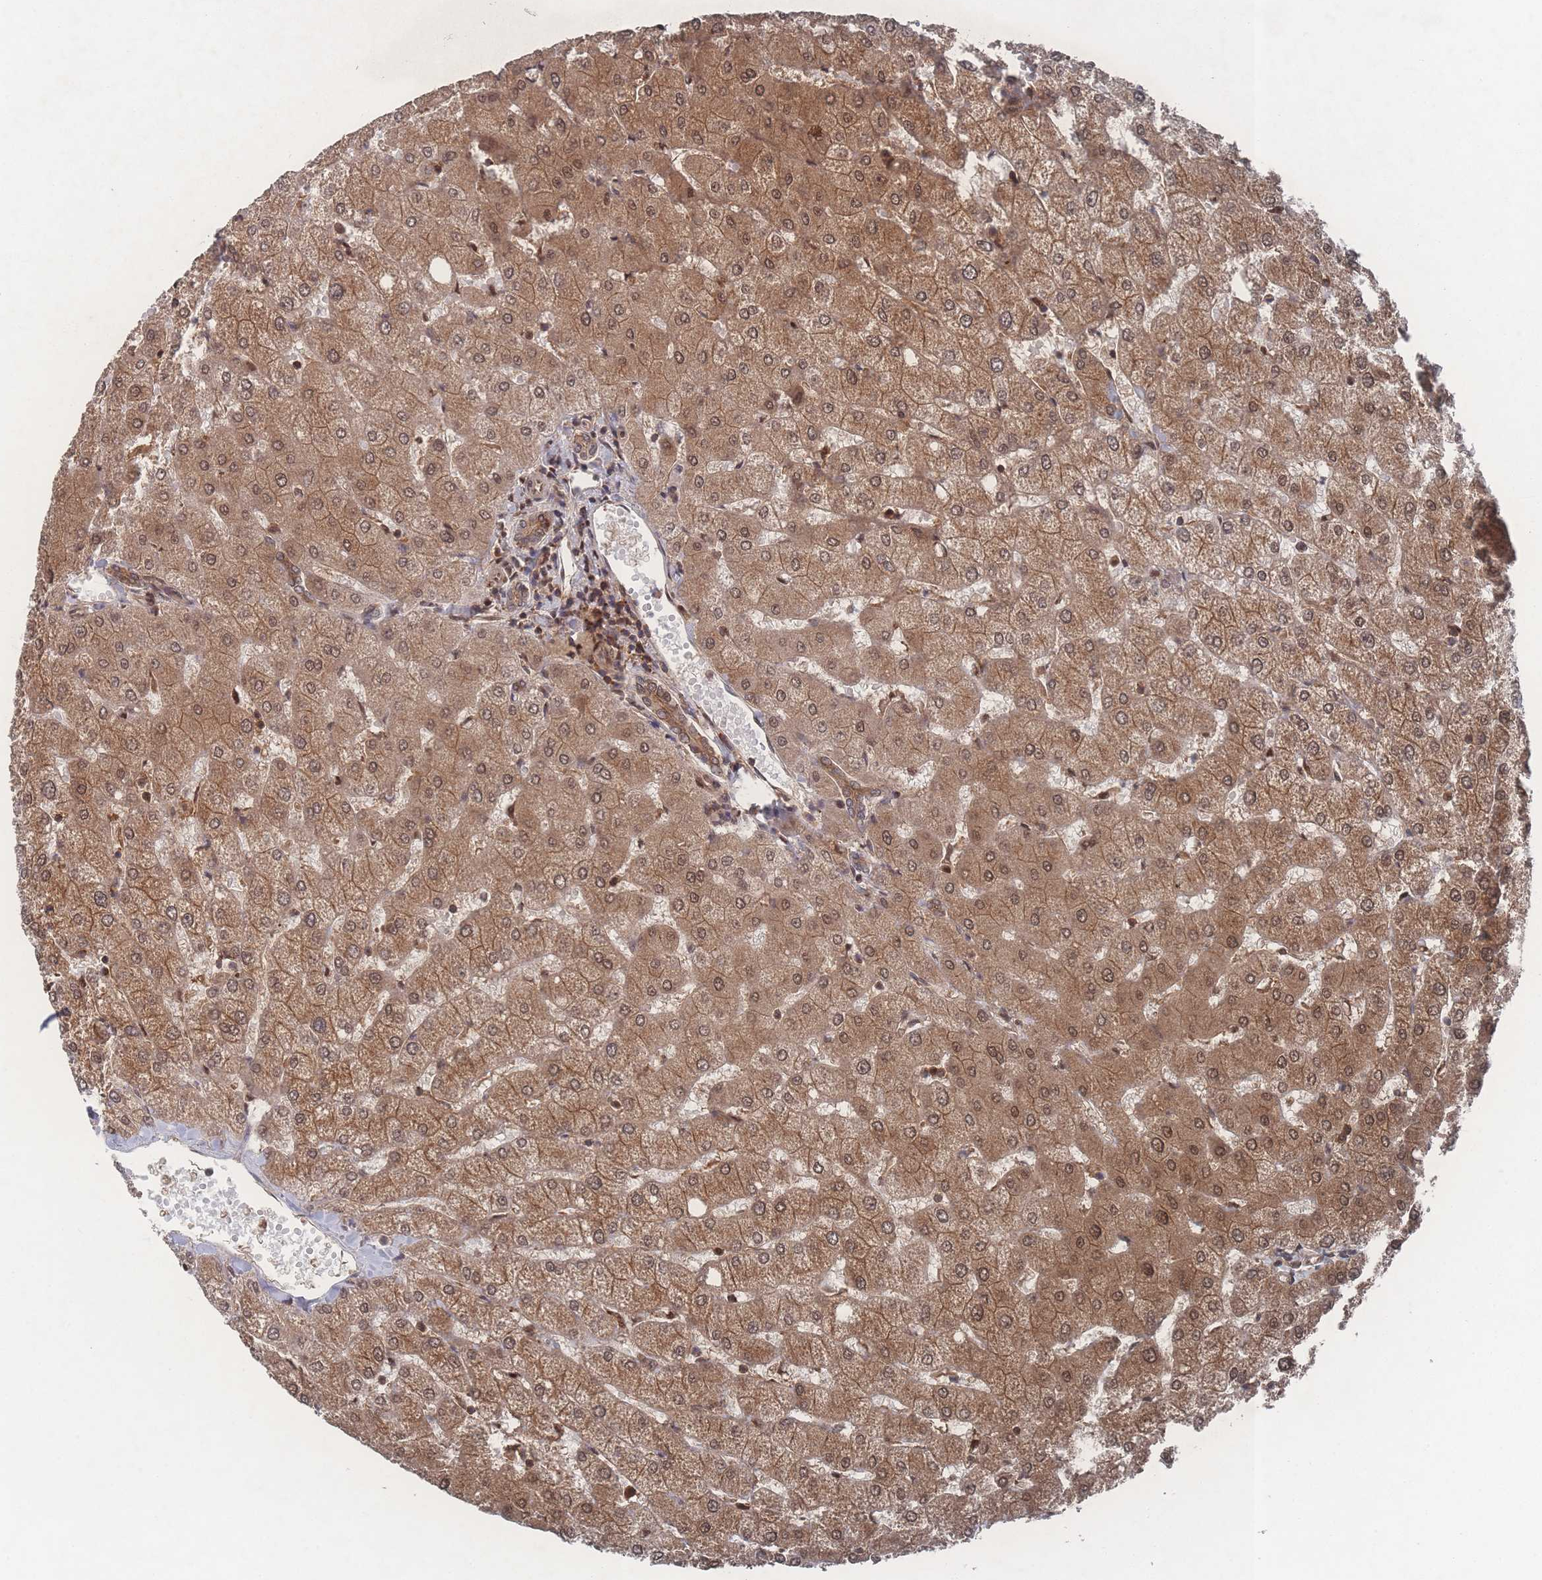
{"staining": {"intensity": "moderate", "quantity": ">75%", "location": "cytoplasmic/membranous,nuclear"}, "tissue": "liver", "cell_type": "Cholangiocytes", "image_type": "normal", "snomed": [{"axis": "morphology", "description": "Normal tissue, NOS"}, {"axis": "topography", "description": "Liver"}], "caption": "This micrograph reveals immunohistochemistry (IHC) staining of benign liver, with medium moderate cytoplasmic/membranous,nuclear positivity in about >75% of cholangiocytes.", "gene": "PSMA1", "patient": {"sex": "female", "age": 54}}